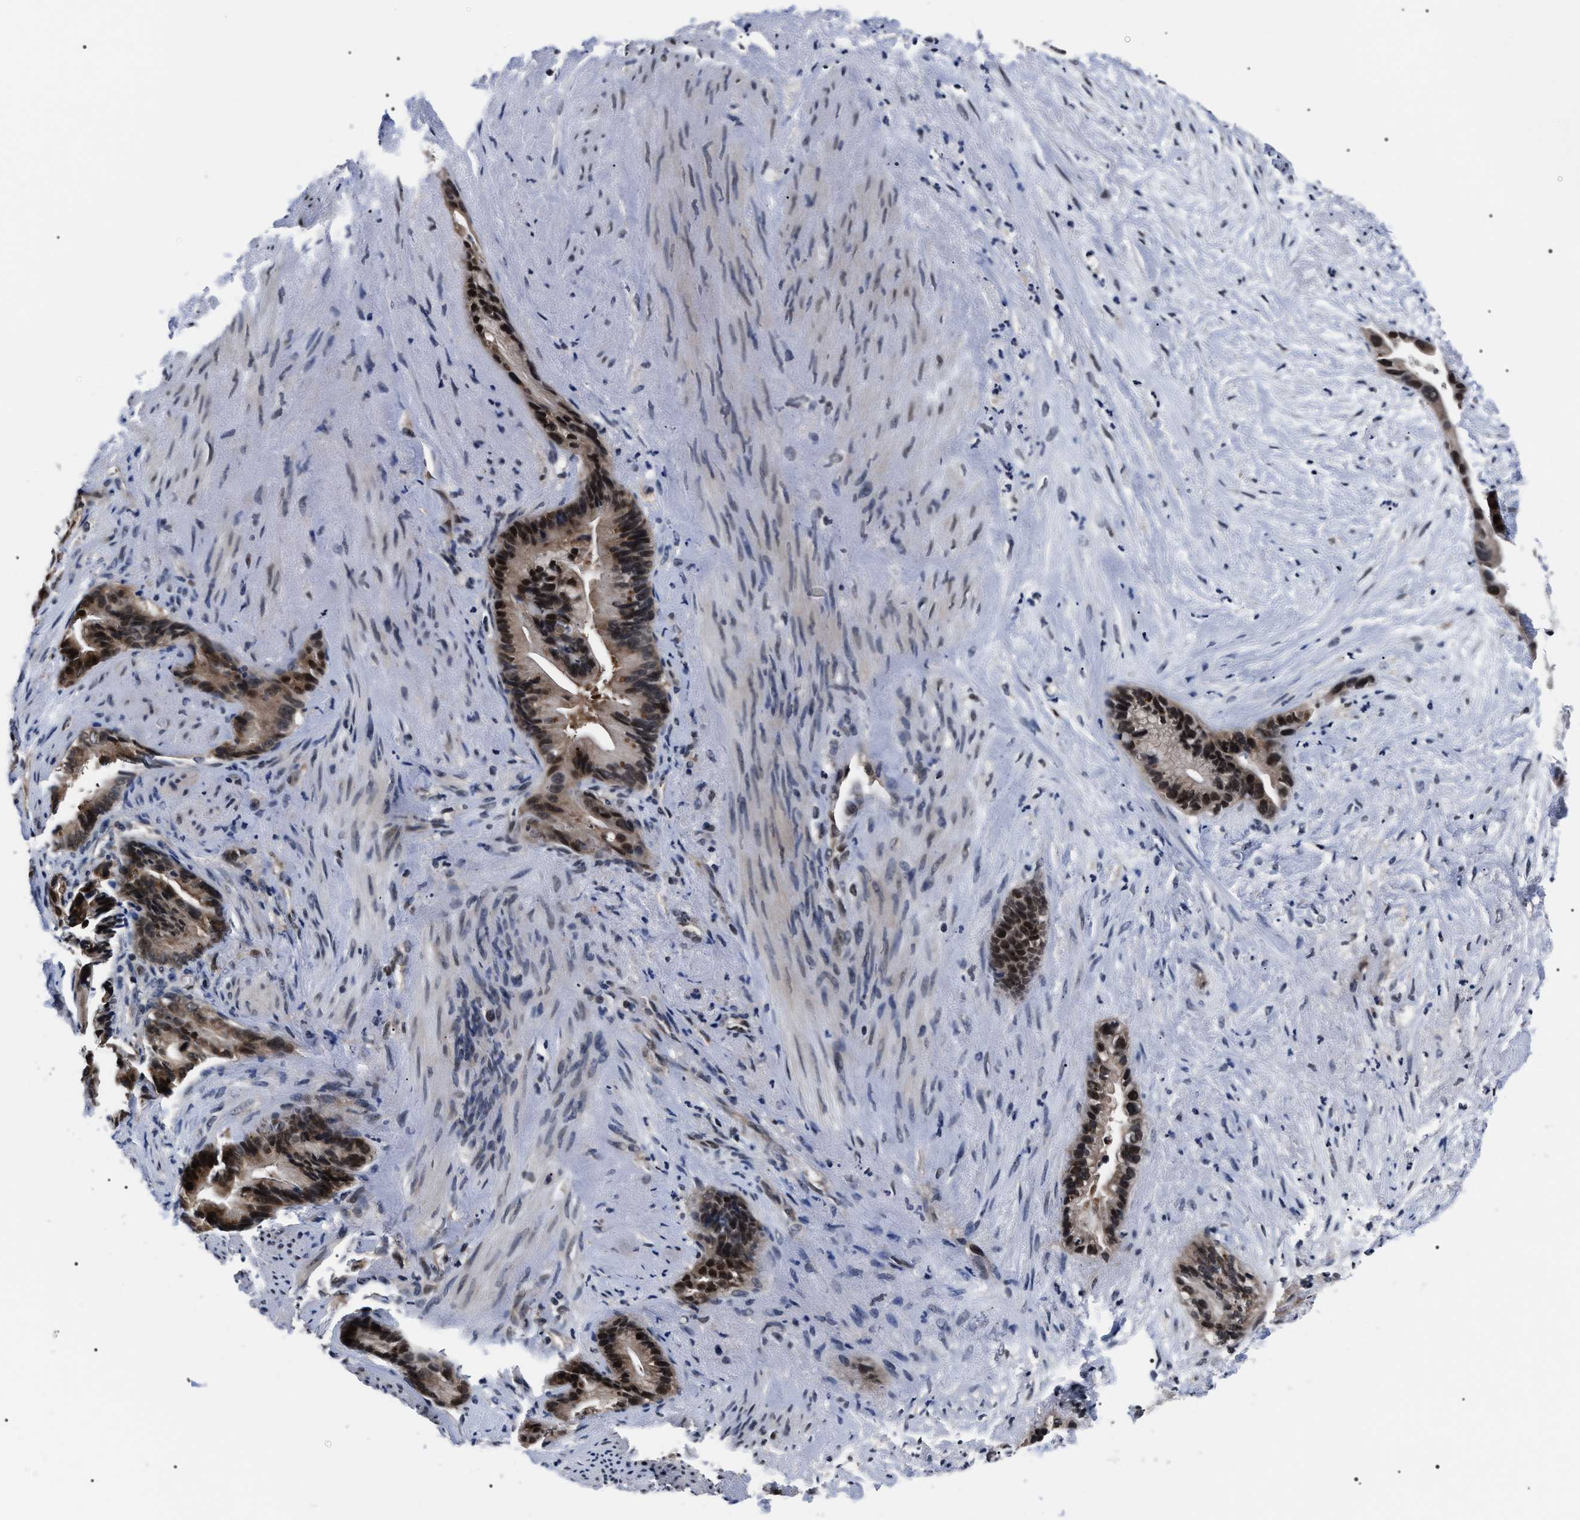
{"staining": {"intensity": "strong", "quantity": ">75%", "location": "nuclear"}, "tissue": "liver cancer", "cell_type": "Tumor cells", "image_type": "cancer", "snomed": [{"axis": "morphology", "description": "Cholangiocarcinoma"}, {"axis": "topography", "description": "Liver"}], "caption": "The photomicrograph shows a brown stain indicating the presence of a protein in the nuclear of tumor cells in liver cholangiocarcinoma.", "gene": "CSNK2A1", "patient": {"sex": "female", "age": 55}}